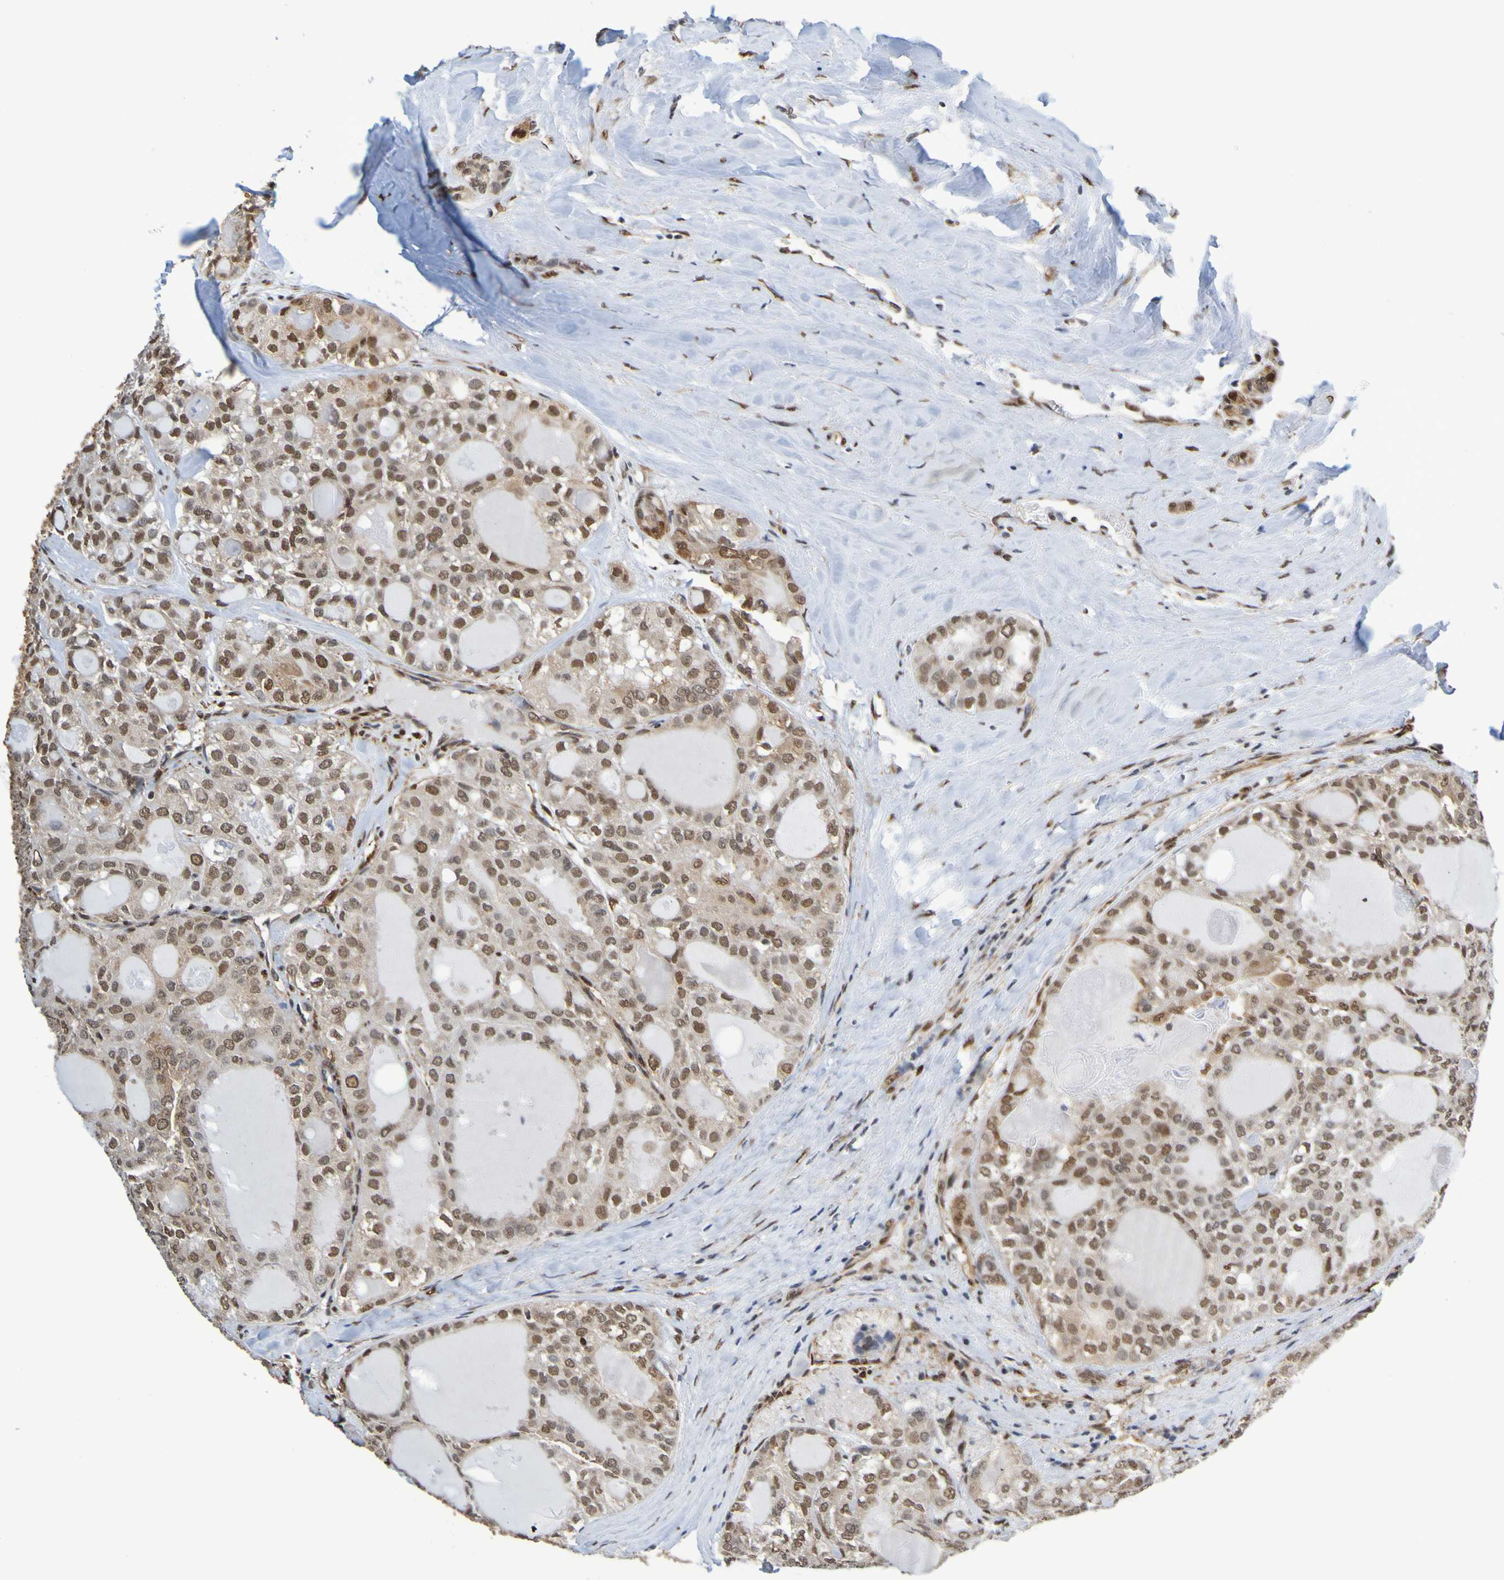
{"staining": {"intensity": "moderate", "quantity": ">75%", "location": "nuclear"}, "tissue": "thyroid cancer", "cell_type": "Tumor cells", "image_type": "cancer", "snomed": [{"axis": "morphology", "description": "Follicular adenoma carcinoma, NOS"}, {"axis": "topography", "description": "Thyroid gland"}], "caption": "Human follicular adenoma carcinoma (thyroid) stained with a protein marker displays moderate staining in tumor cells.", "gene": "HDAC2", "patient": {"sex": "male", "age": 75}}